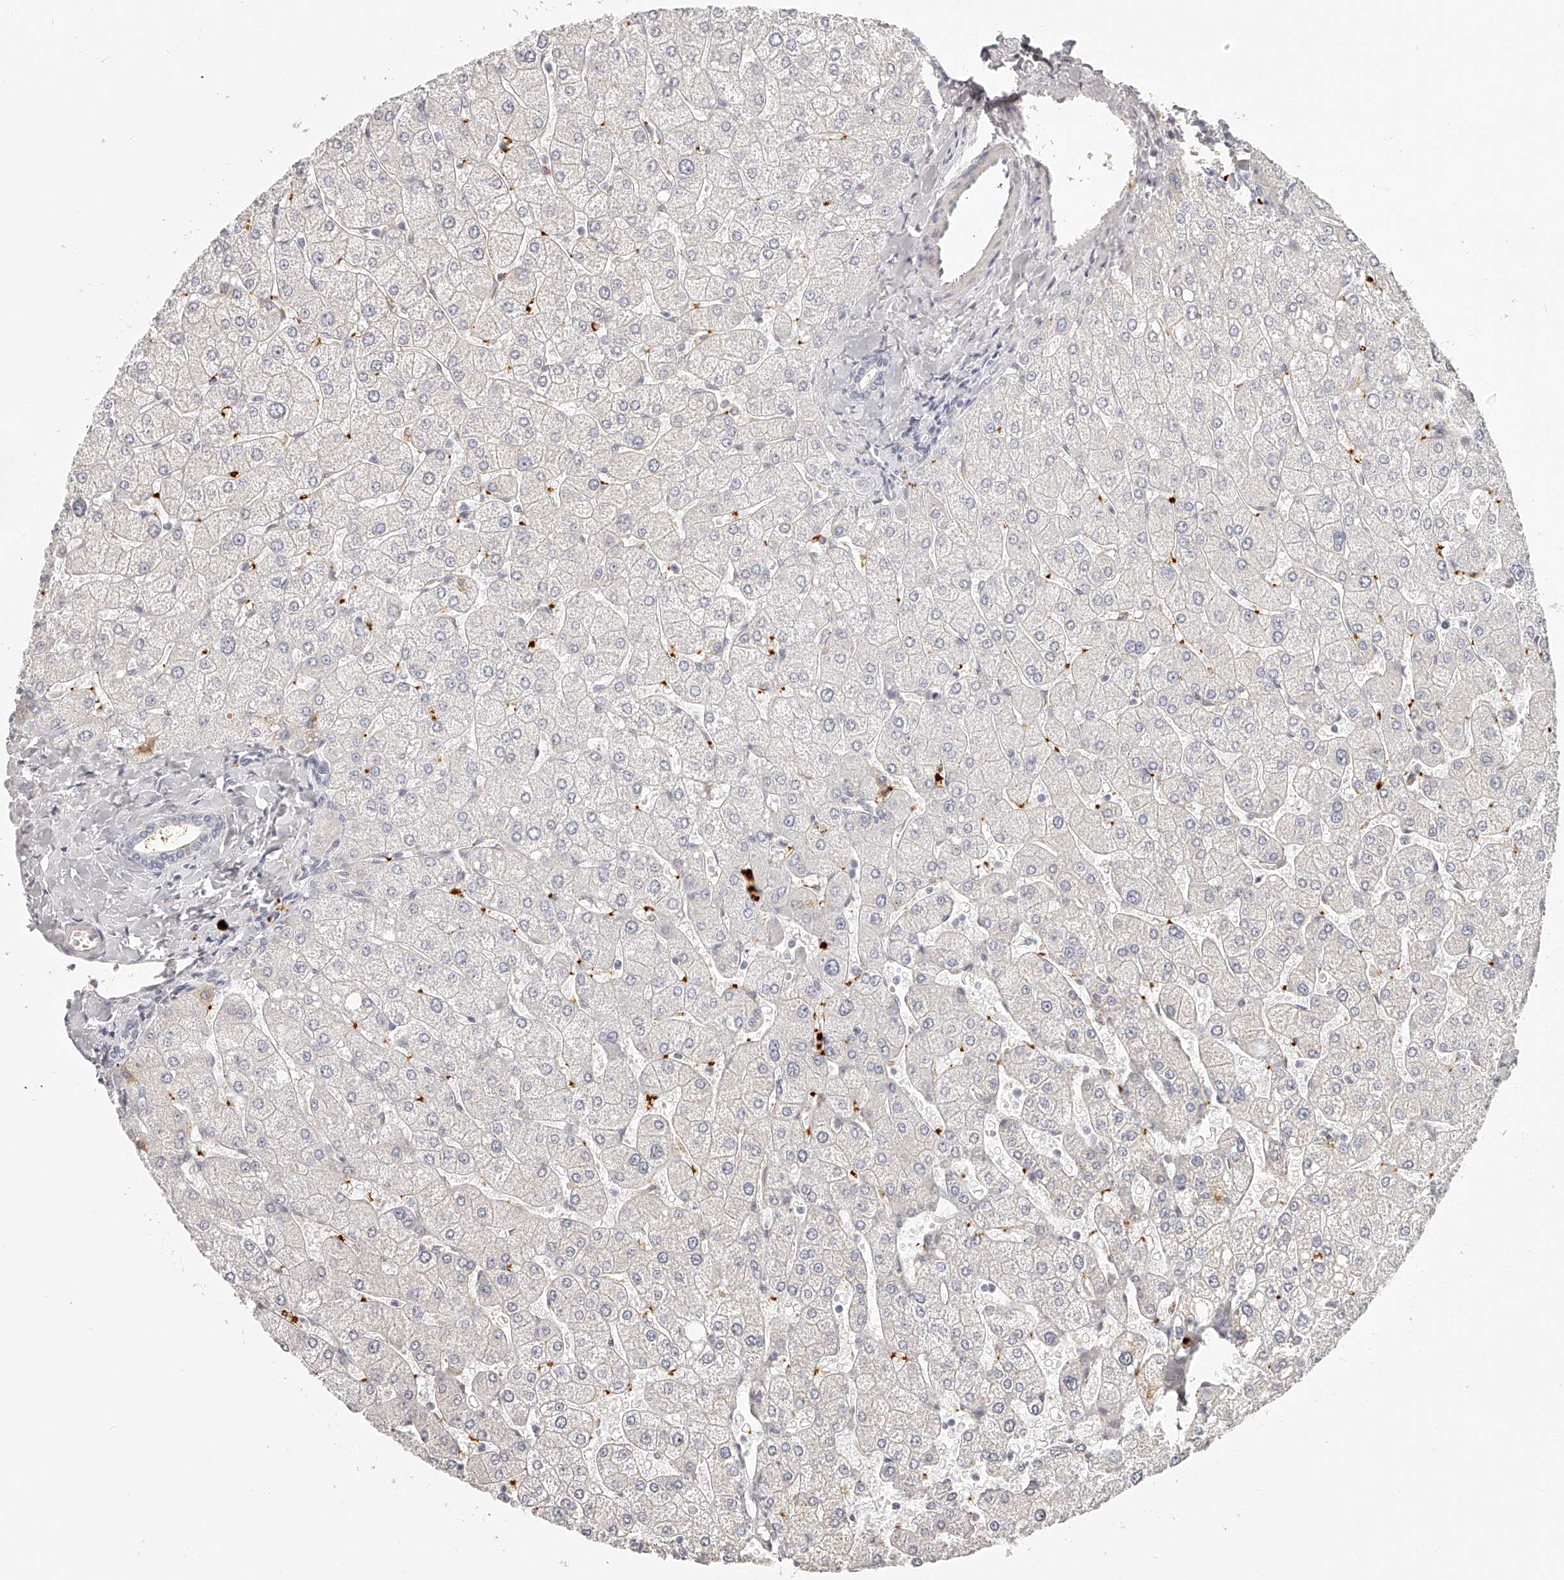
{"staining": {"intensity": "negative", "quantity": "none", "location": "none"}, "tissue": "liver", "cell_type": "Cholangiocytes", "image_type": "normal", "snomed": [{"axis": "morphology", "description": "Normal tissue, NOS"}, {"axis": "topography", "description": "Liver"}], "caption": "IHC histopathology image of benign liver stained for a protein (brown), which reveals no staining in cholangiocytes. (Stains: DAB (3,3'-diaminobenzidine) immunohistochemistry (IHC) with hematoxylin counter stain, Microscopy: brightfield microscopy at high magnification).", "gene": "ITGB3", "patient": {"sex": "male", "age": 55}}